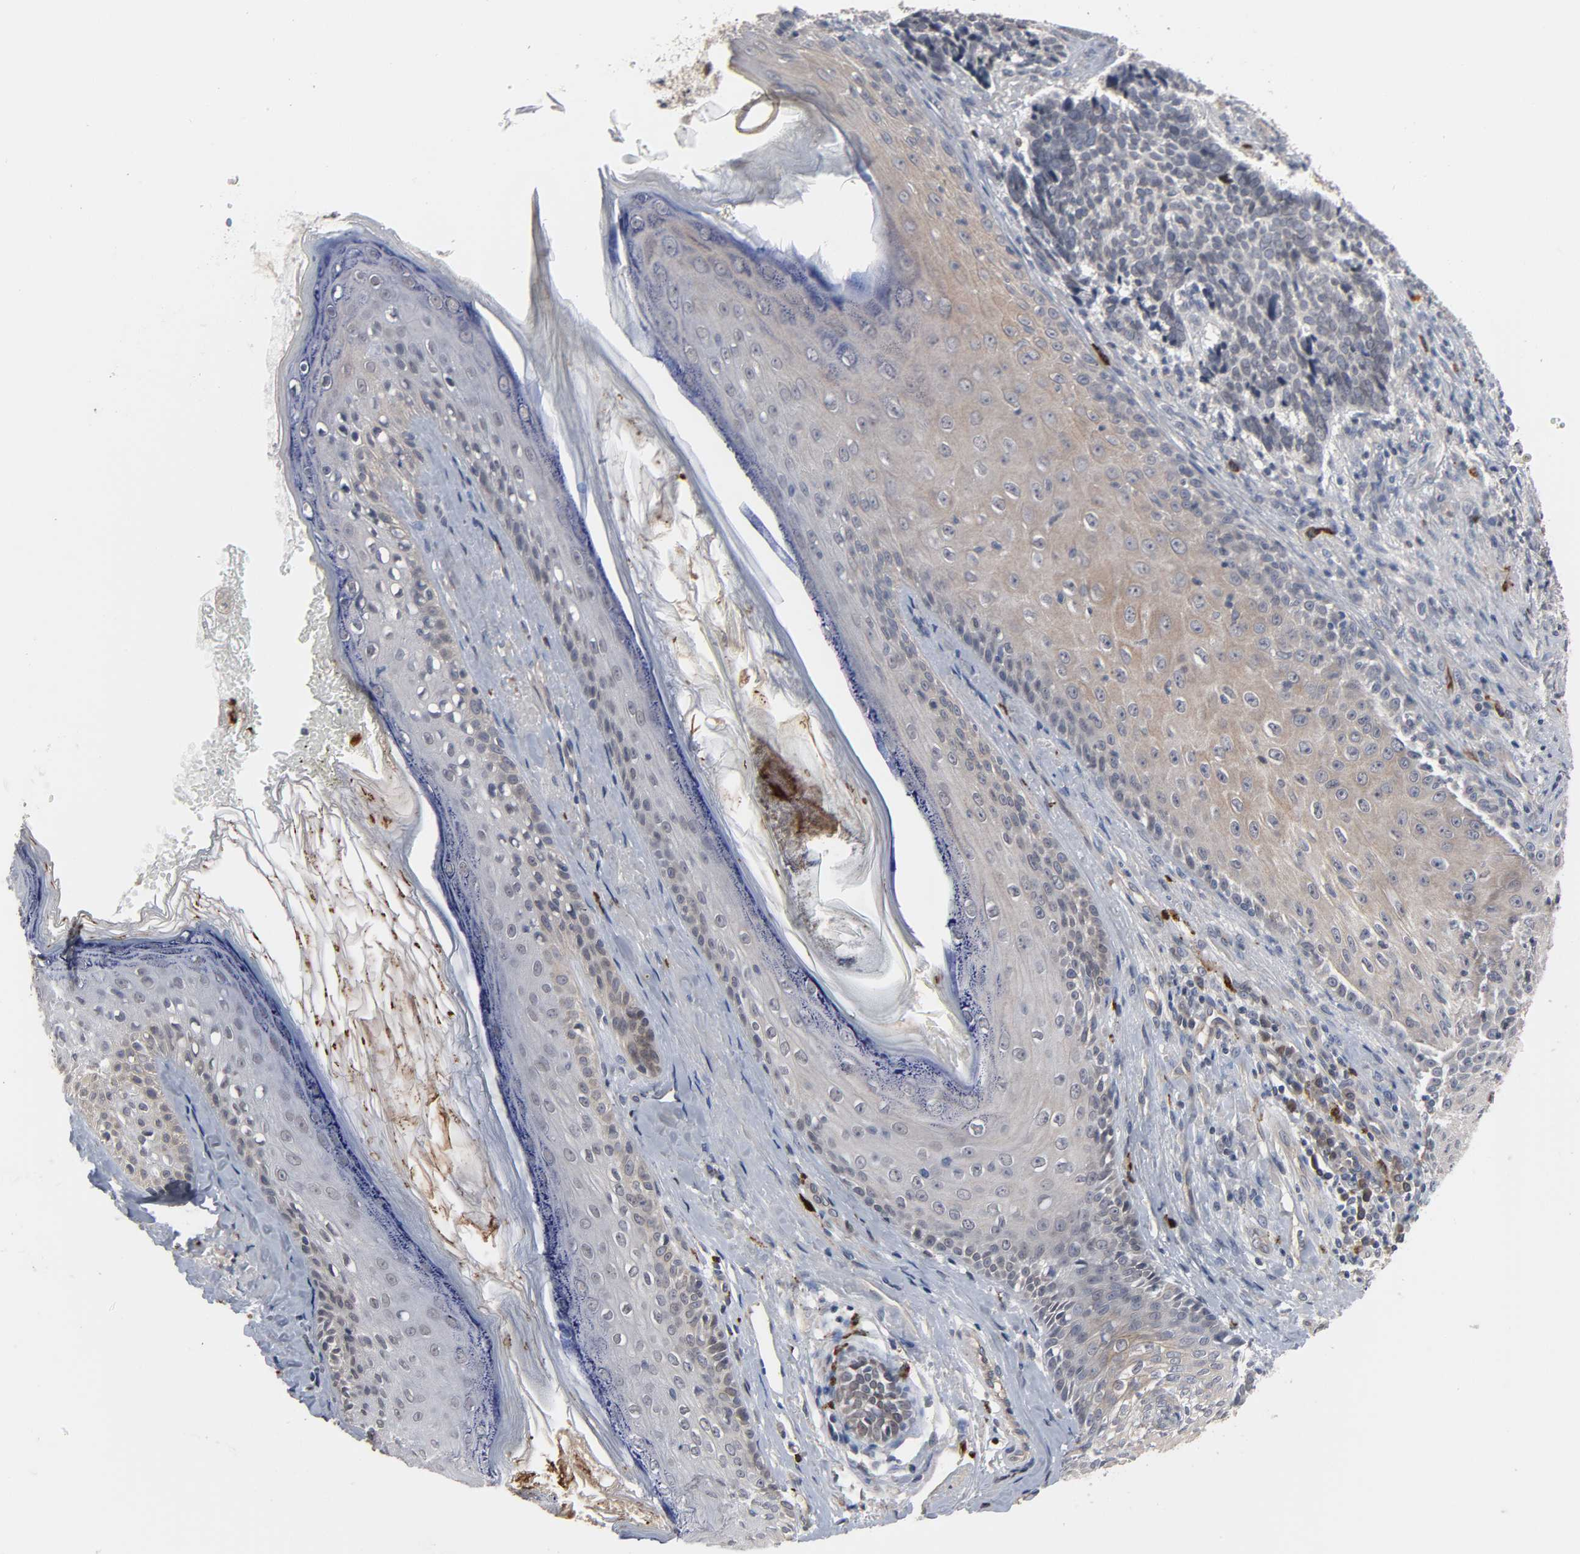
{"staining": {"intensity": "weak", "quantity": "25%-75%", "location": "cytoplasmic/membranous"}, "tissue": "skin cancer", "cell_type": "Tumor cells", "image_type": "cancer", "snomed": [{"axis": "morphology", "description": "Basal cell carcinoma"}, {"axis": "topography", "description": "Skin"}], "caption": "The photomicrograph demonstrates a brown stain indicating the presence of a protein in the cytoplasmic/membranous of tumor cells in skin basal cell carcinoma. The staining was performed using DAB to visualize the protein expression in brown, while the nuclei were stained in blue with hematoxylin (Magnification: 20x).", "gene": "CCDC175", "patient": {"sex": "male", "age": 84}}